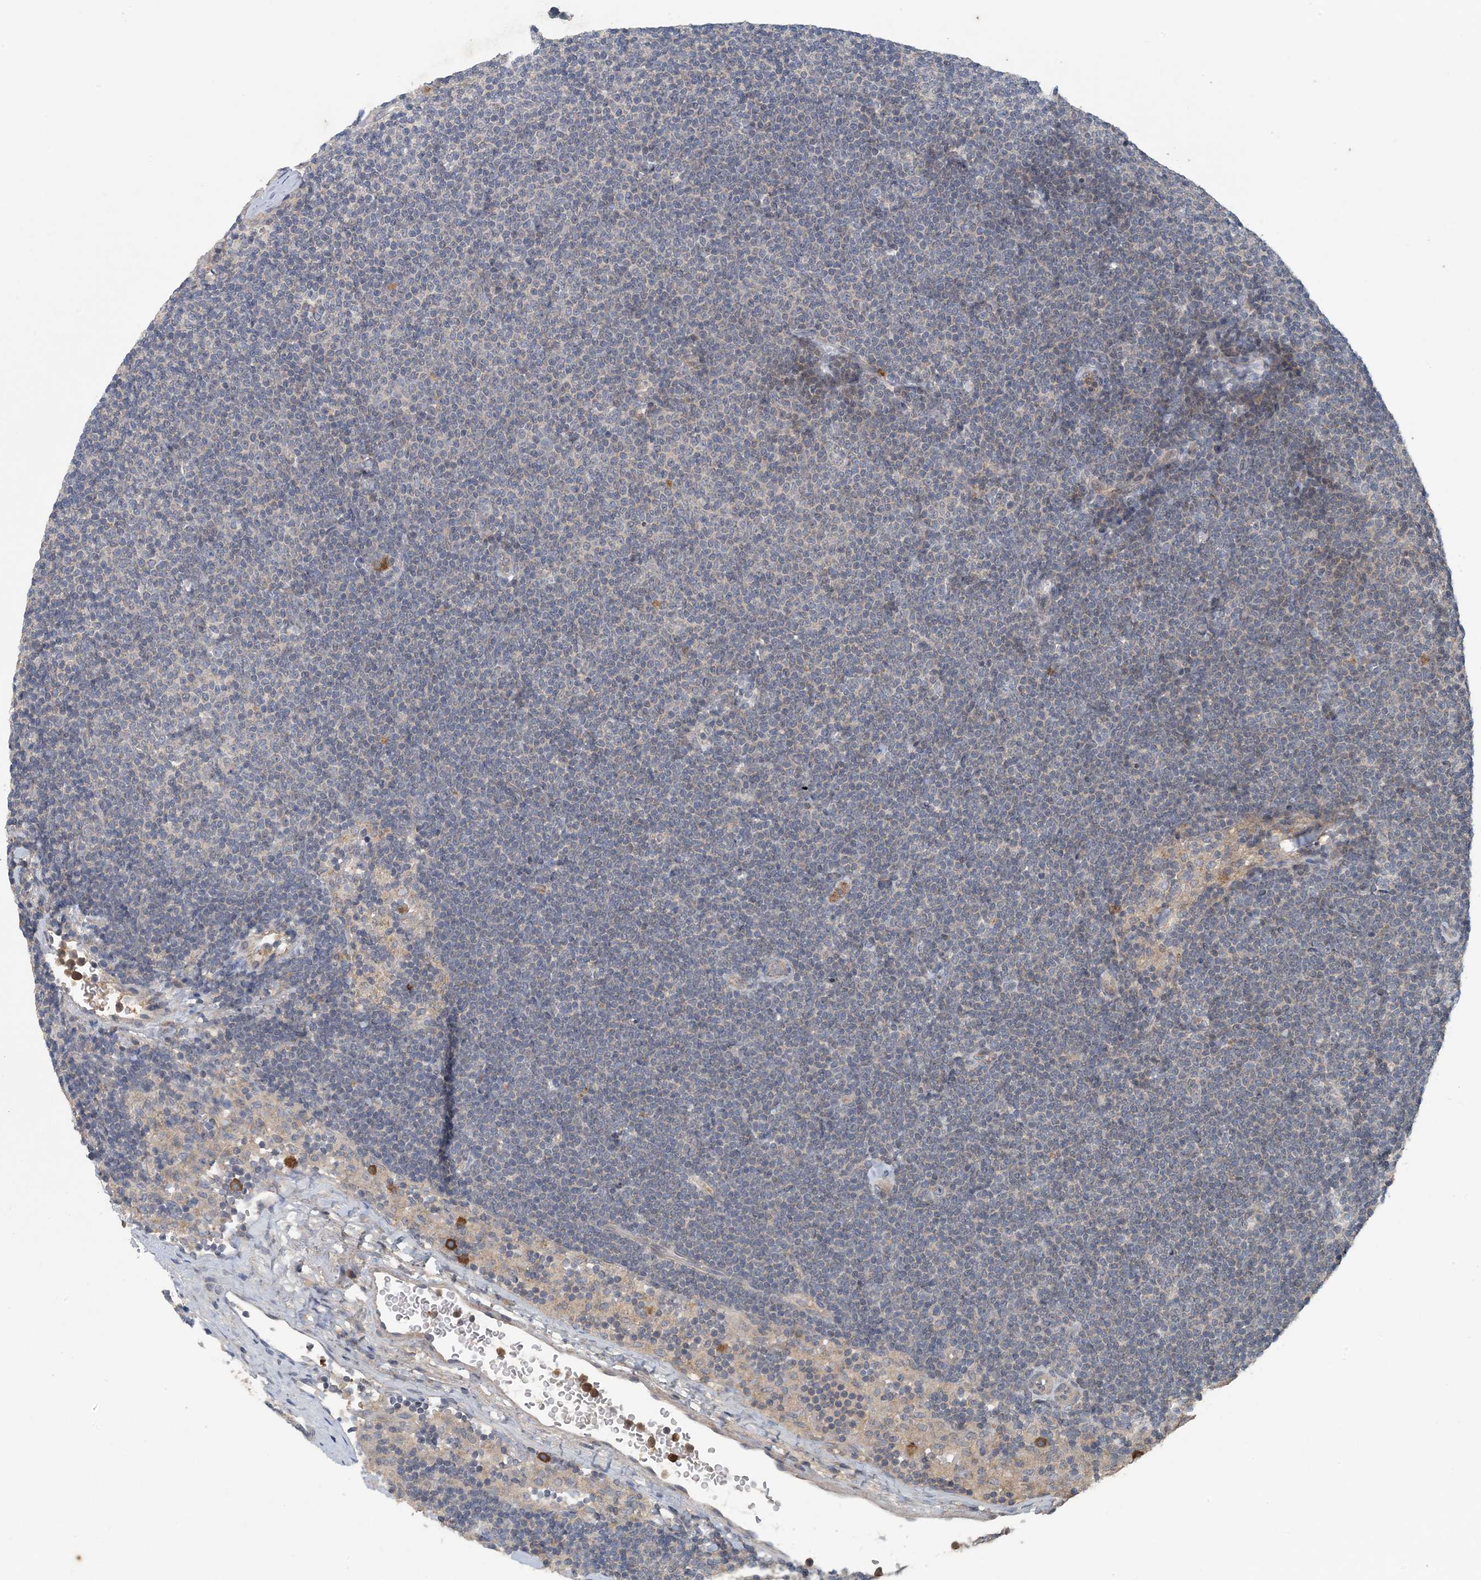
{"staining": {"intensity": "negative", "quantity": "none", "location": "none"}, "tissue": "lymphoma", "cell_type": "Tumor cells", "image_type": "cancer", "snomed": [{"axis": "morphology", "description": "Malignant lymphoma, non-Hodgkin's type, Low grade"}, {"axis": "topography", "description": "Lymph node"}], "caption": "The micrograph demonstrates no staining of tumor cells in lymphoma.", "gene": "MYO9B", "patient": {"sex": "female", "age": 53}}